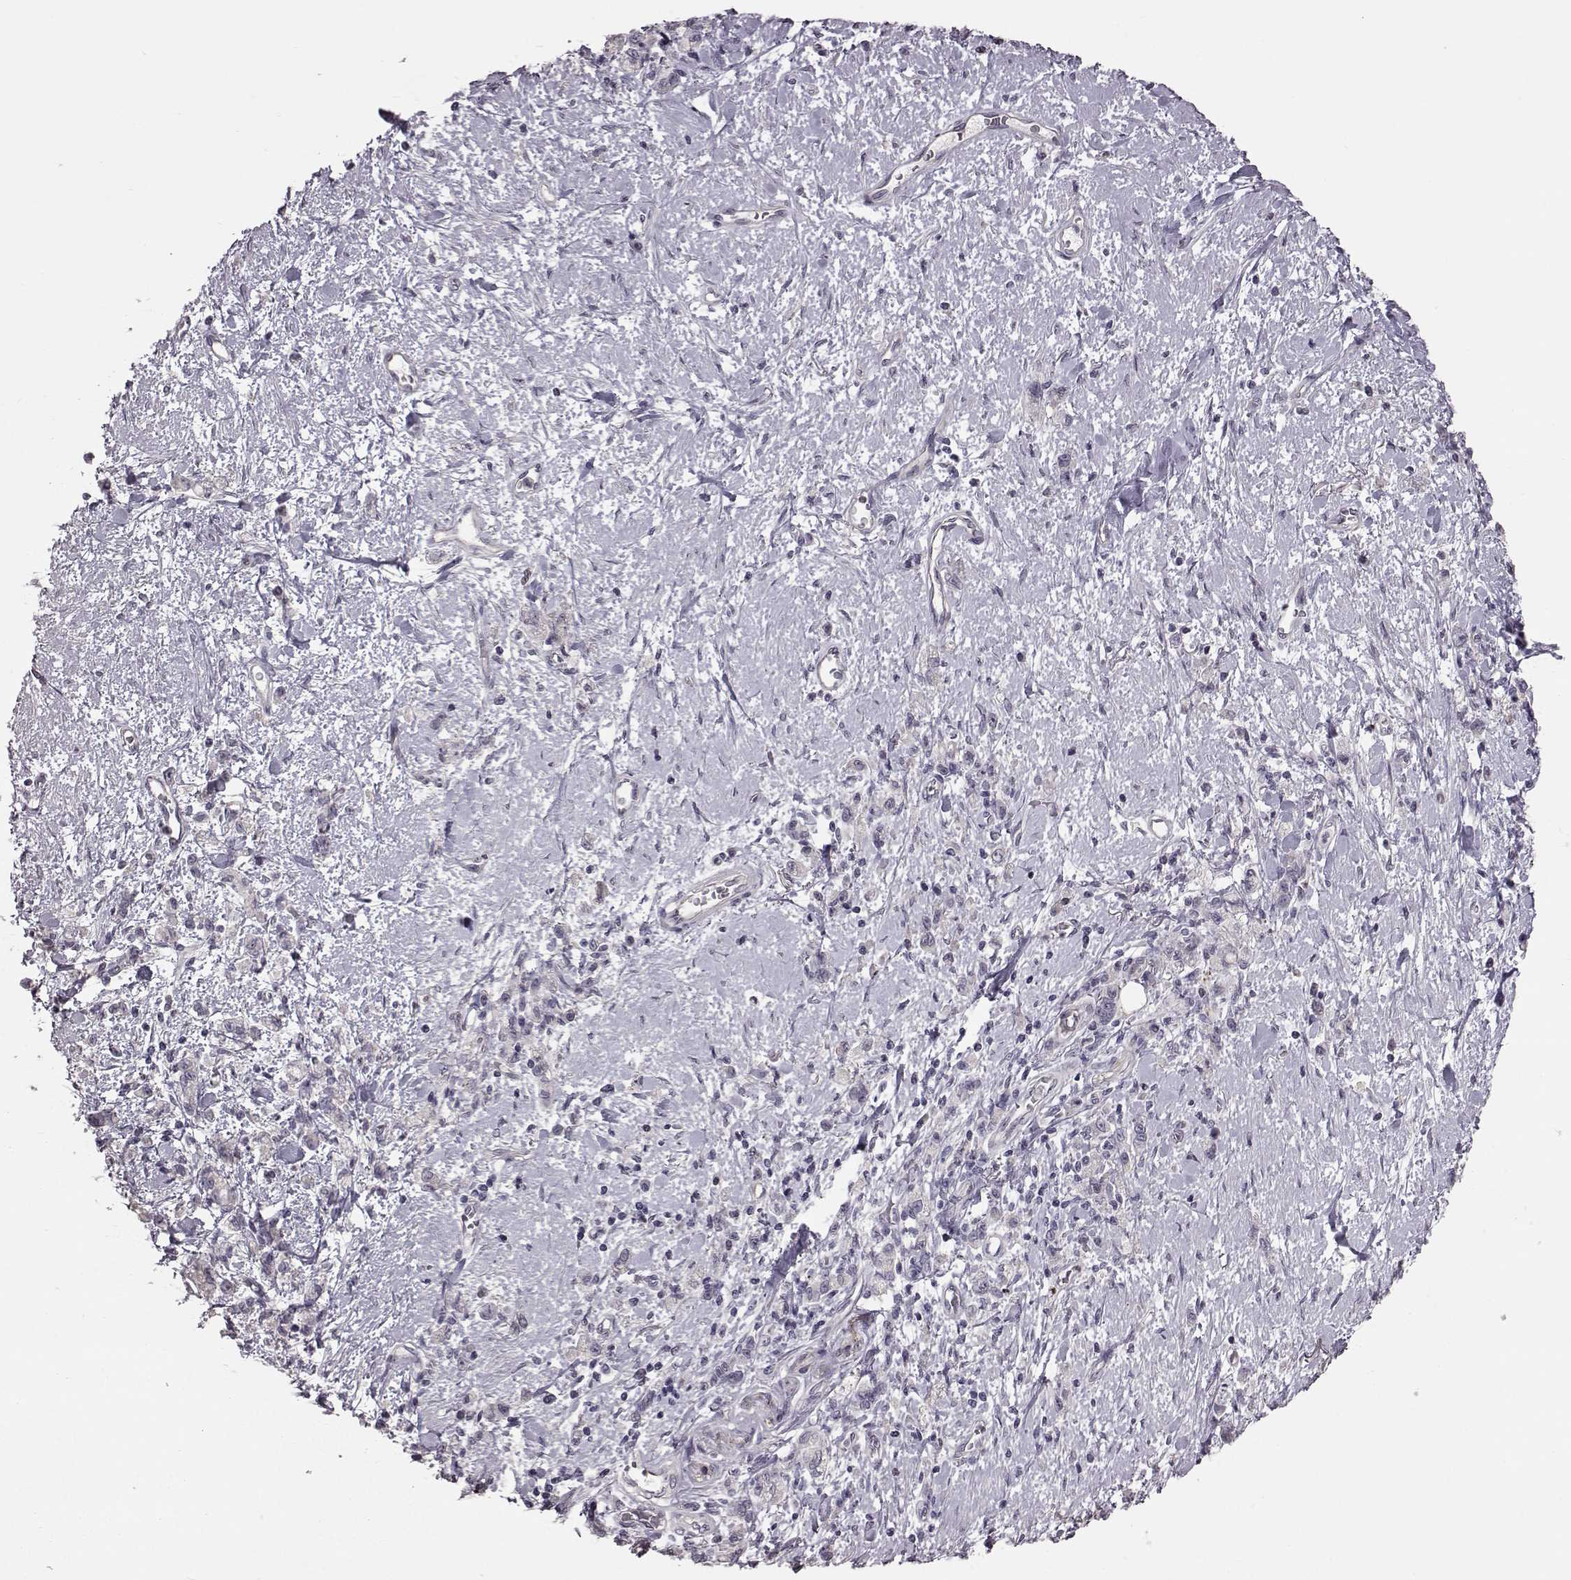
{"staining": {"intensity": "negative", "quantity": "none", "location": "none"}, "tissue": "stomach cancer", "cell_type": "Tumor cells", "image_type": "cancer", "snomed": [{"axis": "morphology", "description": "Adenocarcinoma, NOS"}, {"axis": "topography", "description": "Stomach"}], "caption": "This is an immunohistochemistry (IHC) image of human stomach cancer (adenocarcinoma). There is no positivity in tumor cells.", "gene": "GAL", "patient": {"sex": "male", "age": 77}}